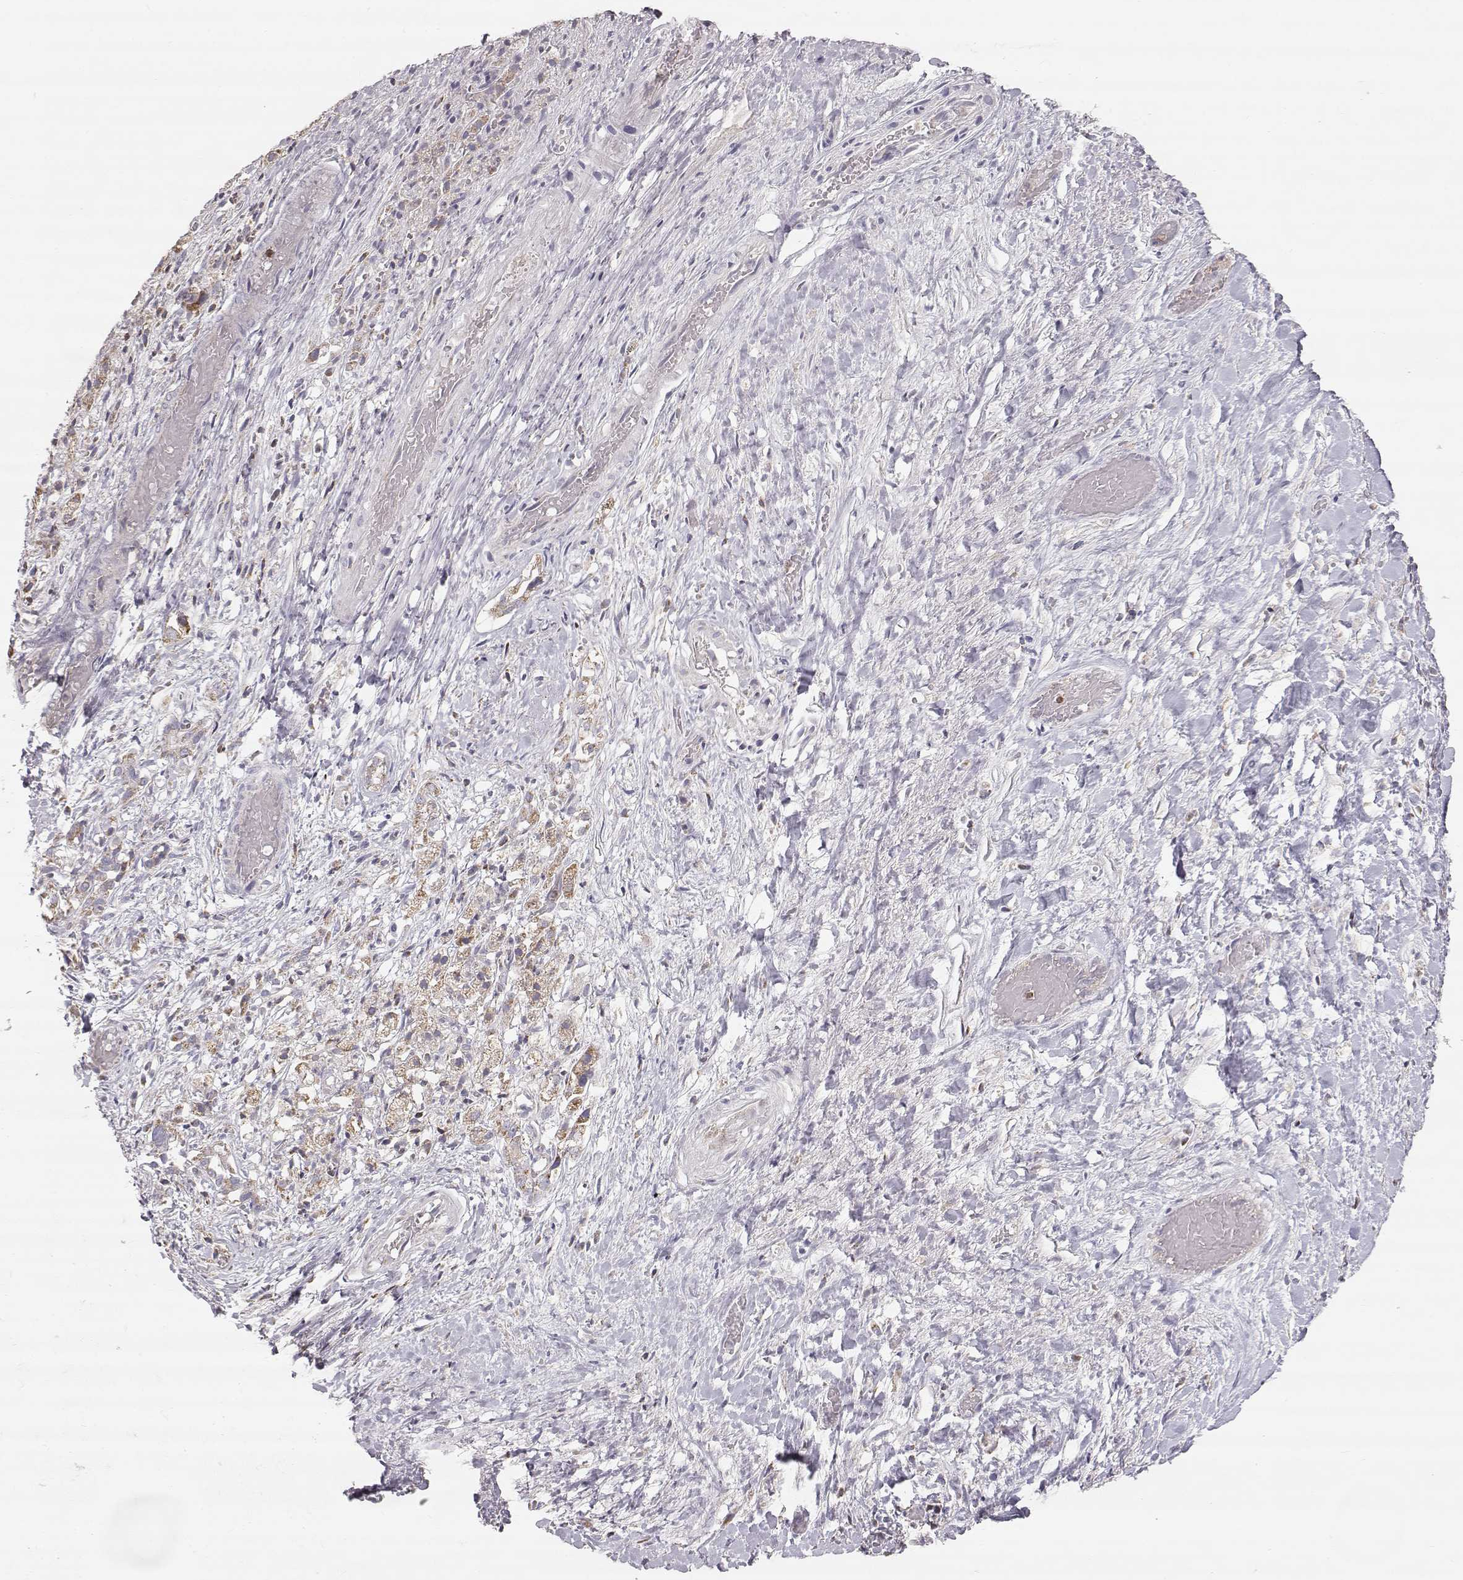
{"staining": {"intensity": "moderate", "quantity": ">75%", "location": "cytoplasmic/membranous"}, "tissue": "liver cancer", "cell_type": "Tumor cells", "image_type": "cancer", "snomed": [{"axis": "morphology", "description": "Cholangiocarcinoma"}, {"axis": "topography", "description": "Liver"}], "caption": "Protein positivity by IHC demonstrates moderate cytoplasmic/membranous positivity in approximately >75% of tumor cells in liver cholangiocarcinoma.", "gene": "GRAP2", "patient": {"sex": "female", "age": 52}}